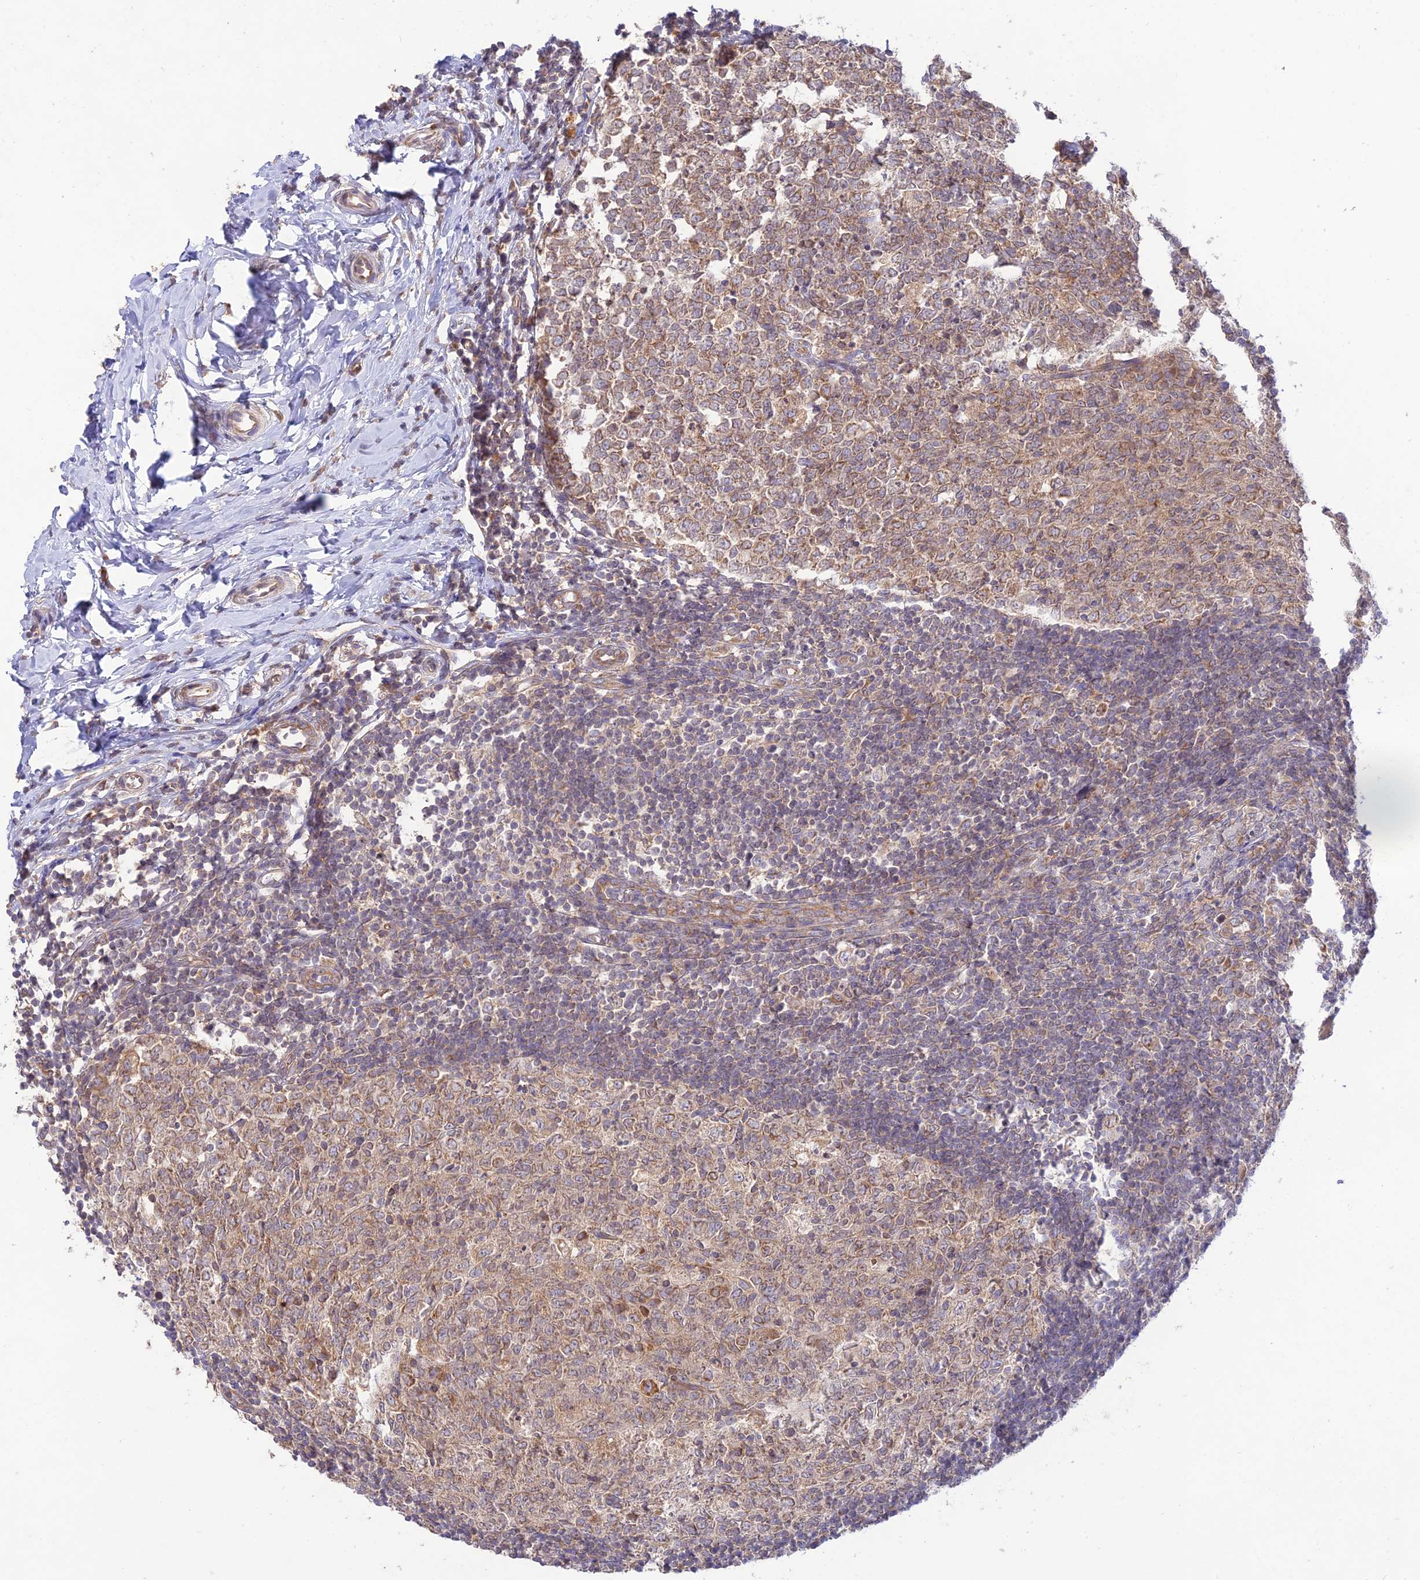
{"staining": {"intensity": "moderate", "quantity": ">75%", "location": "cytoplasmic/membranous"}, "tissue": "appendix", "cell_type": "Glandular cells", "image_type": "normal", "snomed": [{"axis": "morphology", "description": "Normal tissue, NOS"}, {"axis": "topography", "description": "Appendix"}], "caption": "A histopathology image showing moderate cytoplasmic/membranous expression in approximately >75% of glandular cells in unremarkable appendix, as visualized by brown immunohistochemical staining.", "gene": "TMEM259", "patient": {"sex": "male", "age": 14}}